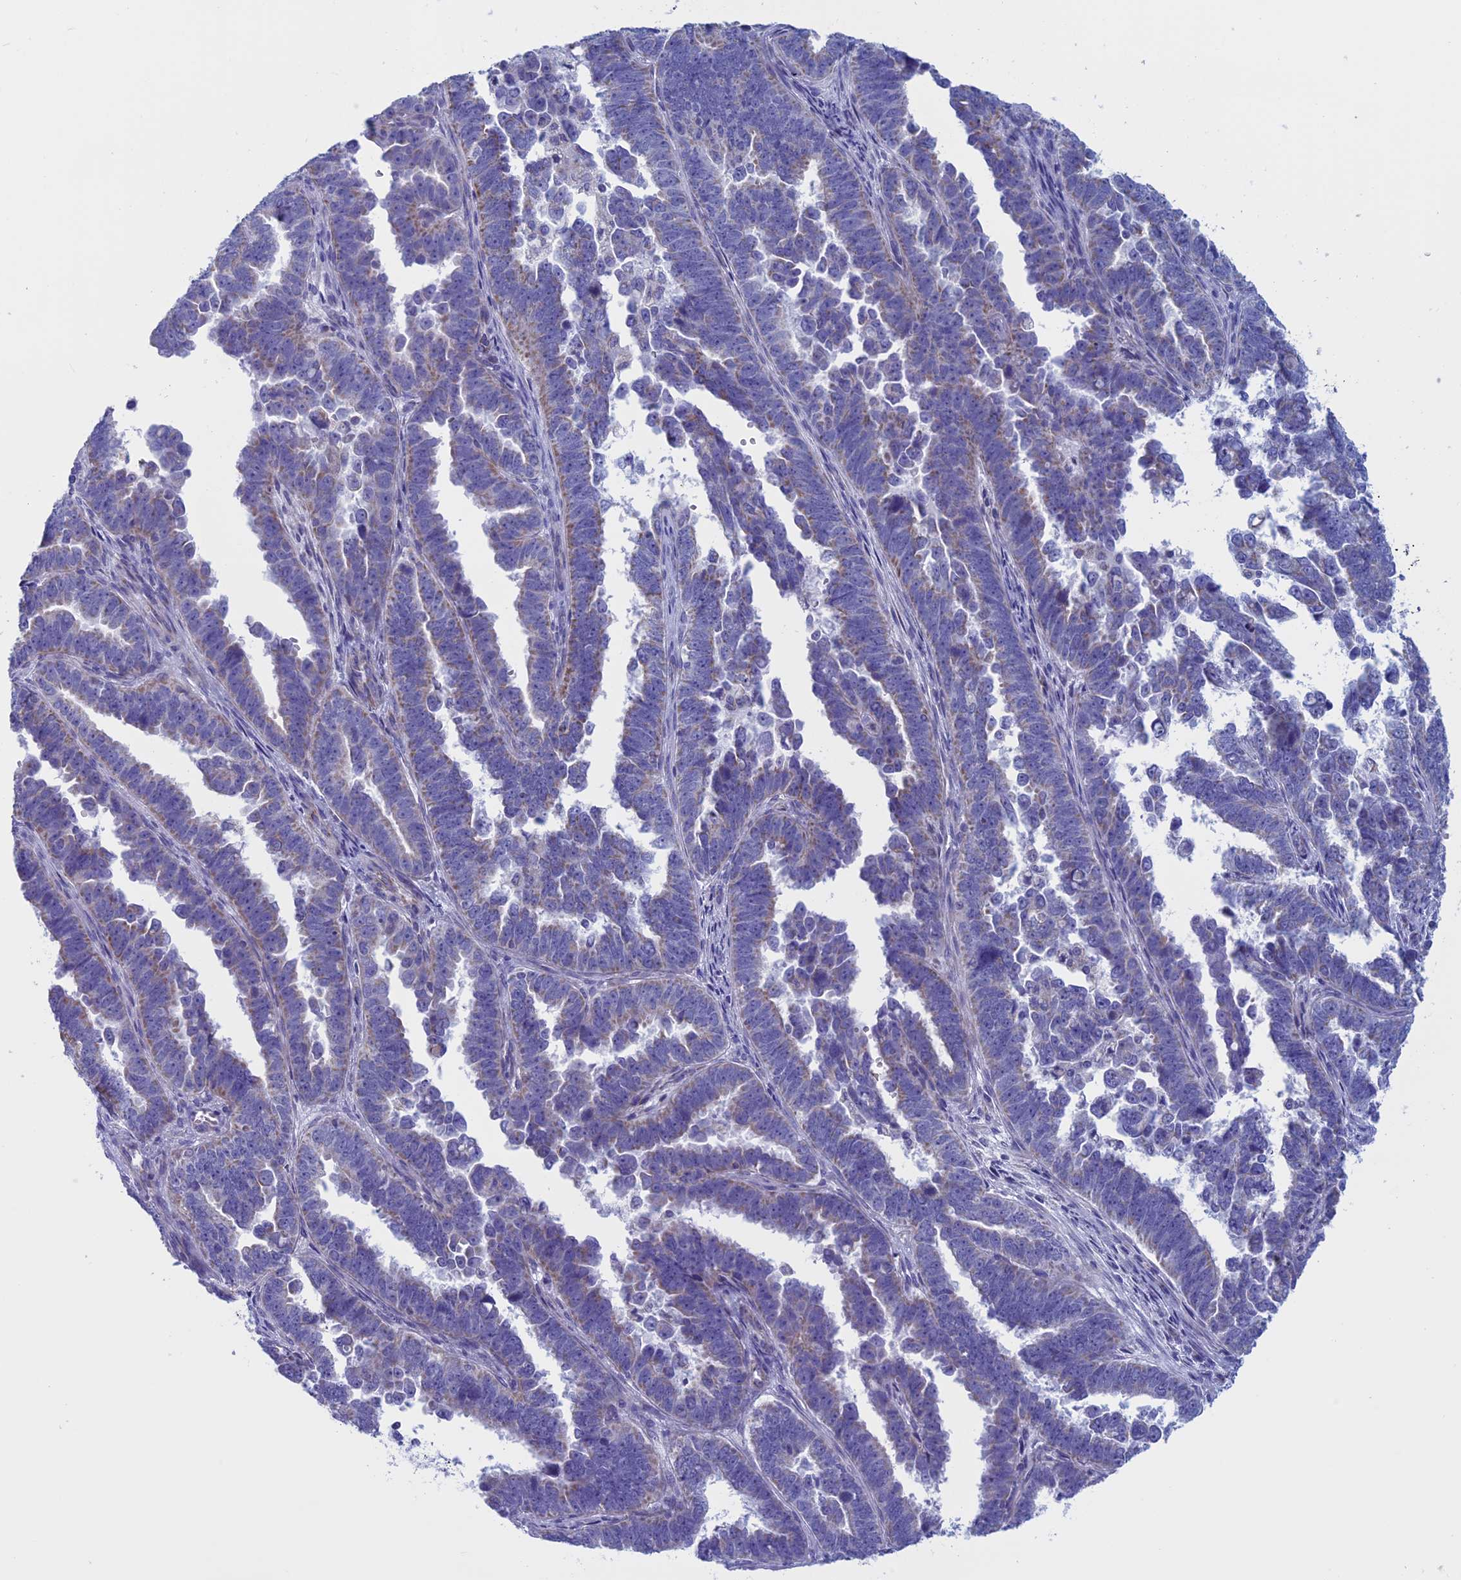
{"staining": {"intensity": "weak", "quantity": "25%-75%", "location": "cytoplasmic/membranous"}, "tissue": "endometrial cancer", "cell_type": "Tumor cells", "image_type": "cancer", "snomed": [{"axis": "morphology", "description": "Adenocarcinoma, NOS"}, {"axis": "topography", "description": "Endometrium"}], "caption": "DAB (3,3'-diaminobenzidine) immunohistochemical staining of endometrial cancer exhibits weak cytoplasmic/membranous protein expression in approximately 25%-75% of tumor cells. (Stains: DAB in brown, nuclei in blue, Microscopy: brightfield microscopy at high magnification).", "gene": "NDUFB9", "patient": {"sex": "female", "age": 75}}